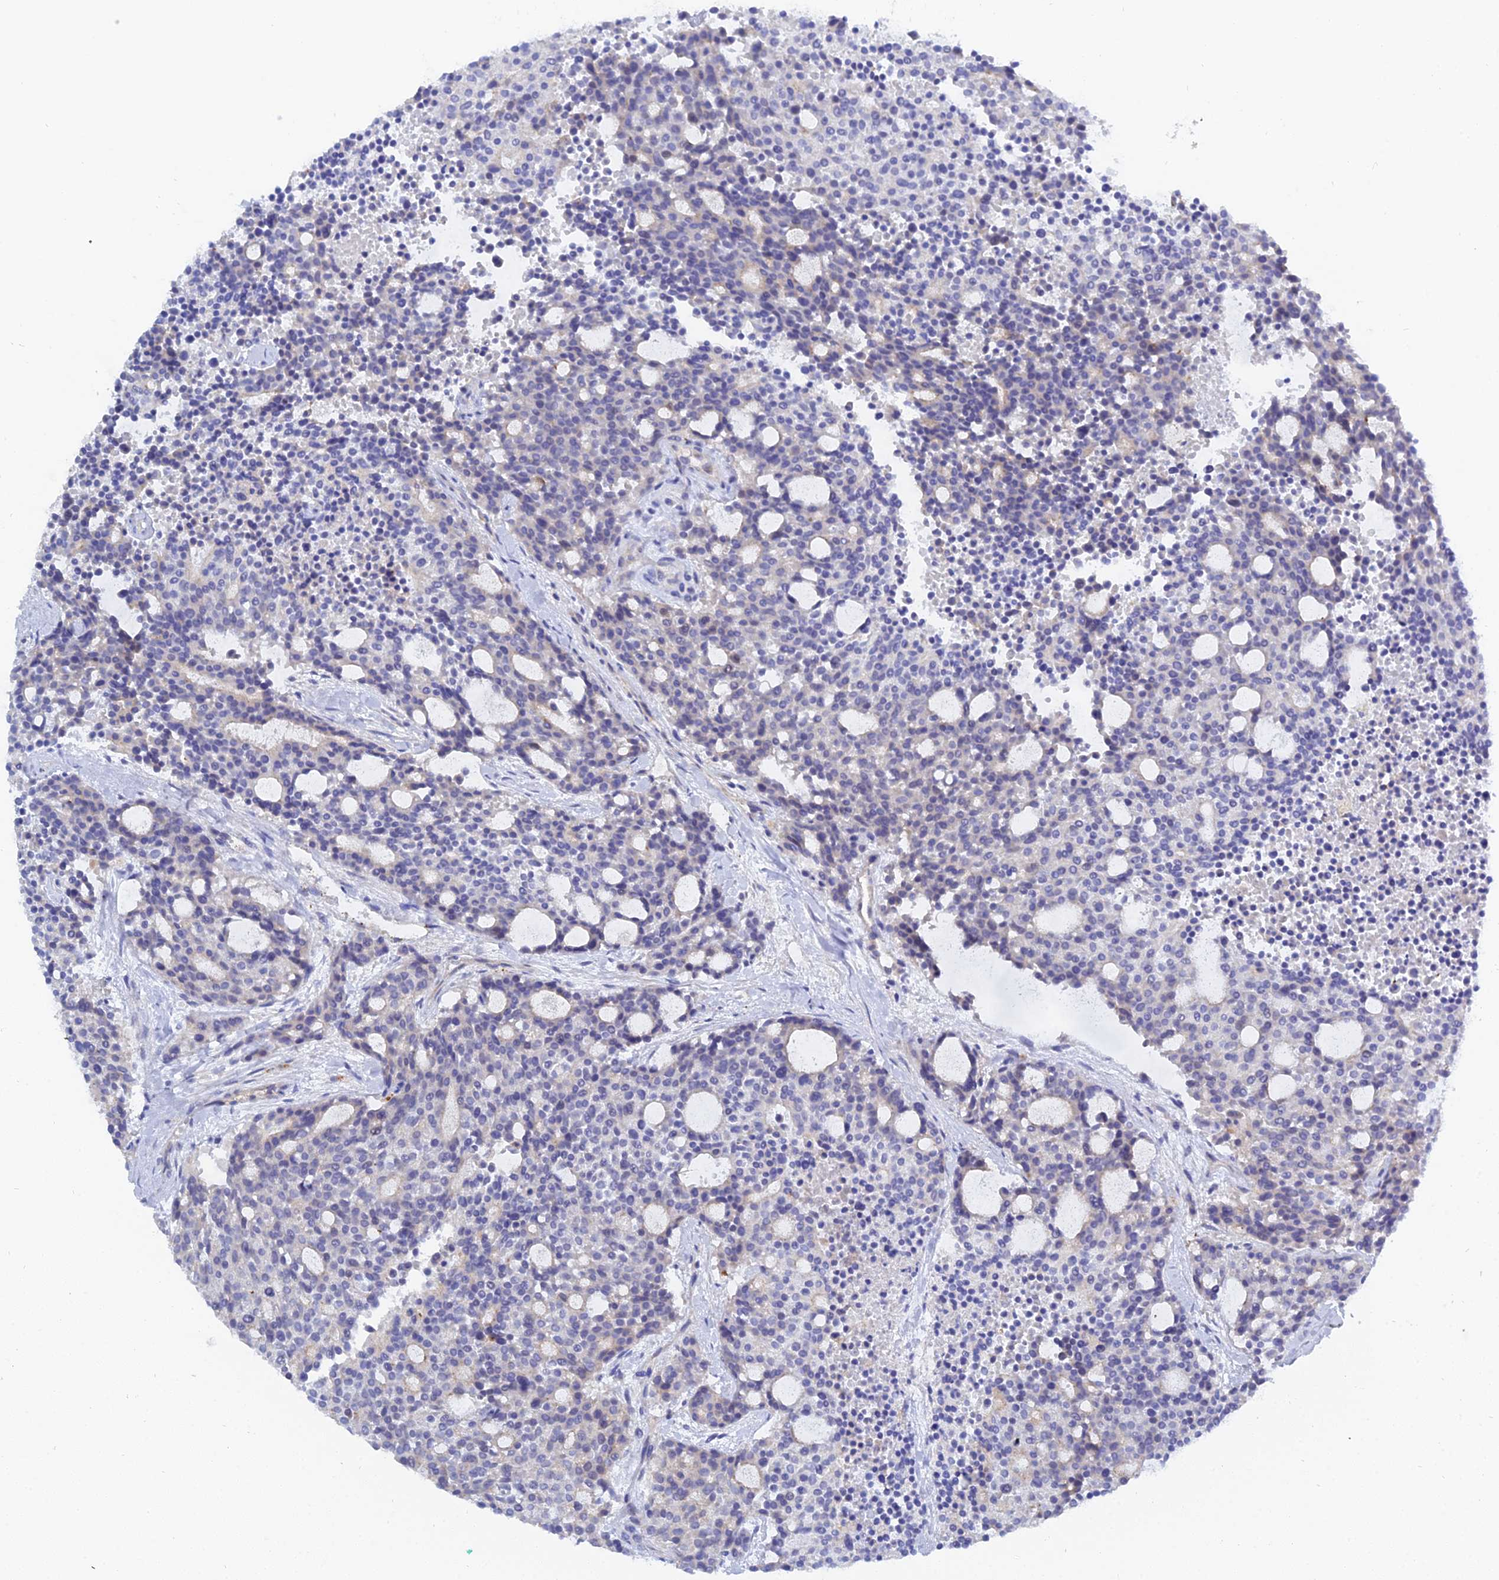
{"staining": {"intensity": "negative", "quantity": "none", "location": "none"}, "tissue": "carcinoid", "cell_type": "Tumor cells", "image_type": "cancer", "snomed": [{"axis": "morphology", "description": "Carcinoid, malignant, NOS"}, {"axis": "topography", "description": "Pancreas"}], "caption": "Tumor cells are negative for protein expression in human malignant carcinoid.", "gene": "APOBEC3H", "patient": {"sex": "female", "age": 54}}